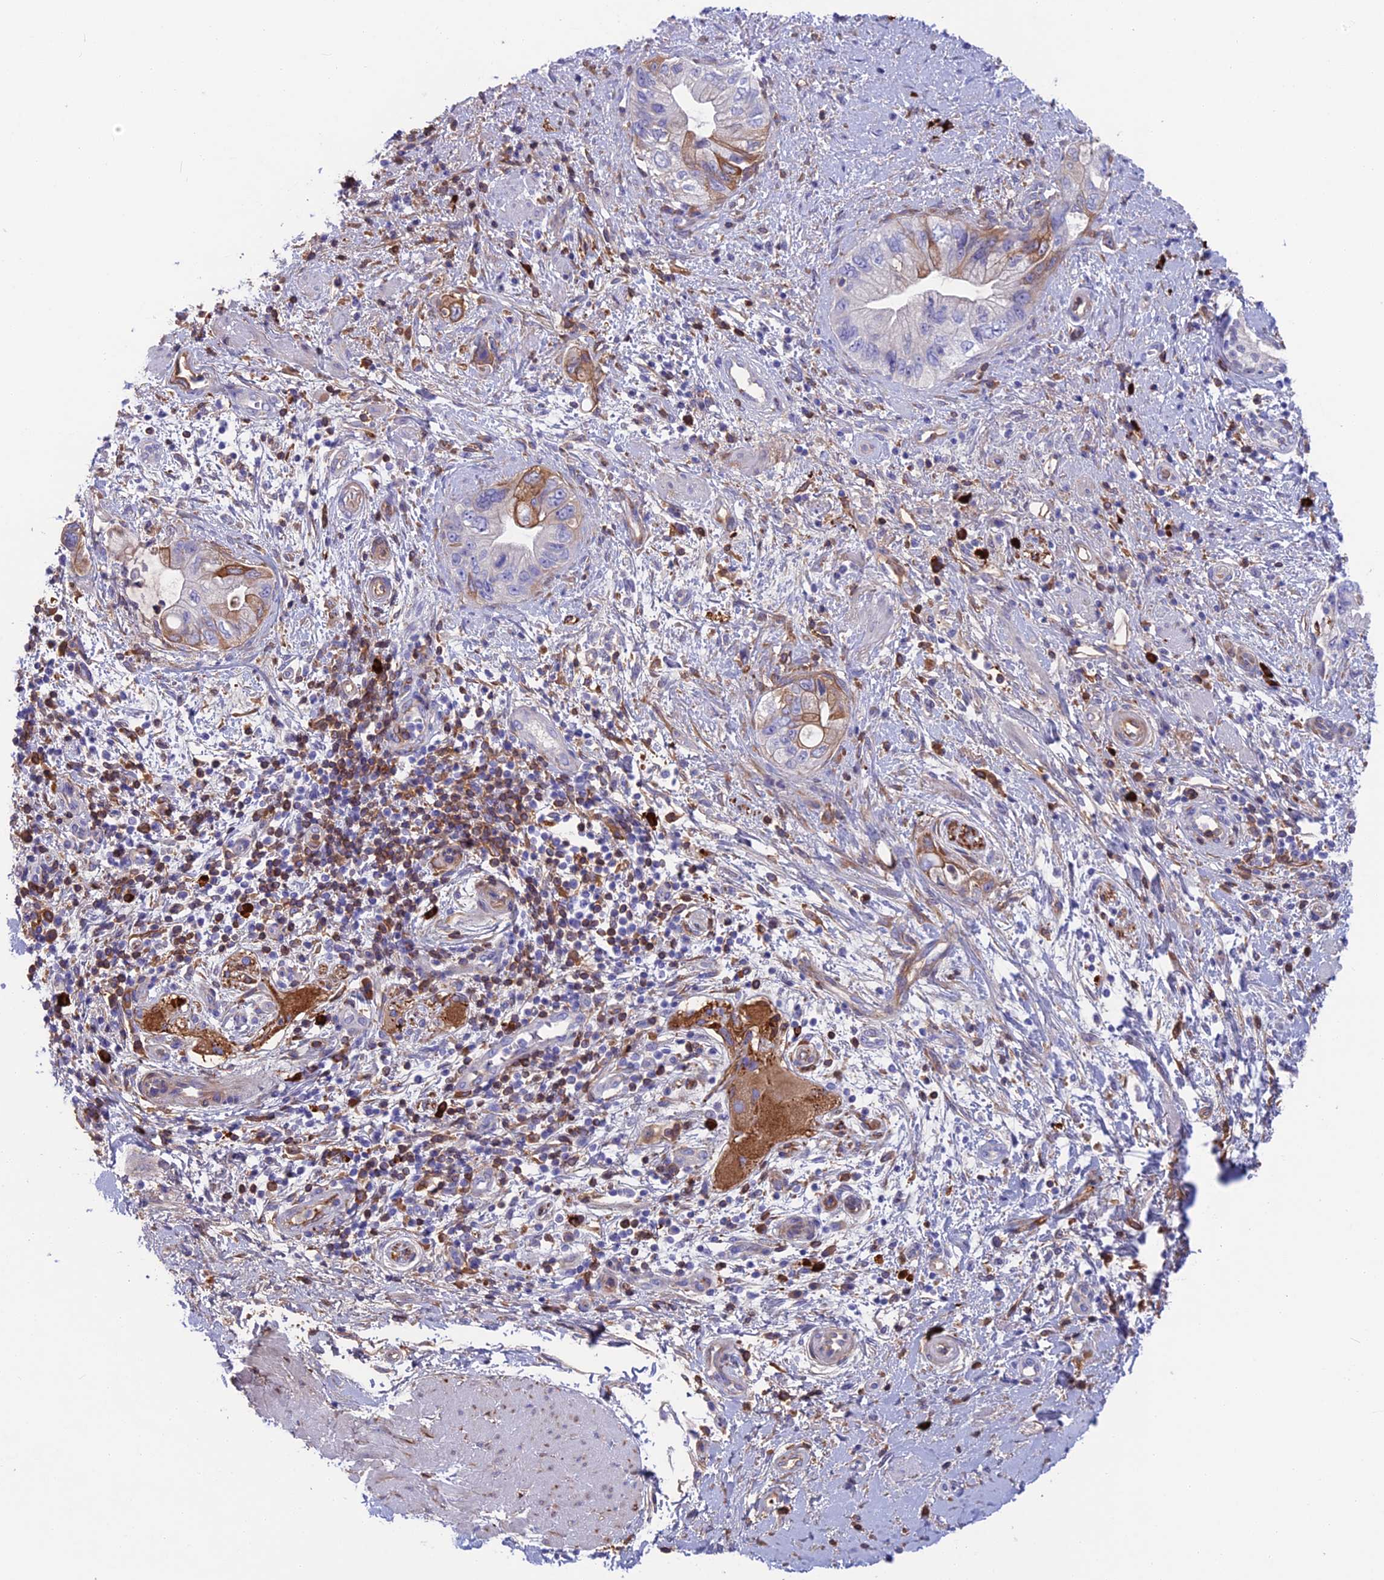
{"staining": {"intensity": "moderate", "quantity": "<25%", "location": "cytoplasmic/membranous"}, "tissue": "pancreatic cancer", "cell_type": "Tumor cells", "image_type": "cancer", "snomed": [{"axis": "morphology", "description": "Adenocarcinoma, NOS"}, {"axis": "topography", "description": "Pancreas"}], "caption": "Pancreatic cancer was stained to show a protein in brown. There is low levels of moderate cytoplasmic/membranous staining in approximately <25% of tumor cells.", "gene": "SNAP91", "patient": {"sex": "female", "age": 73}}